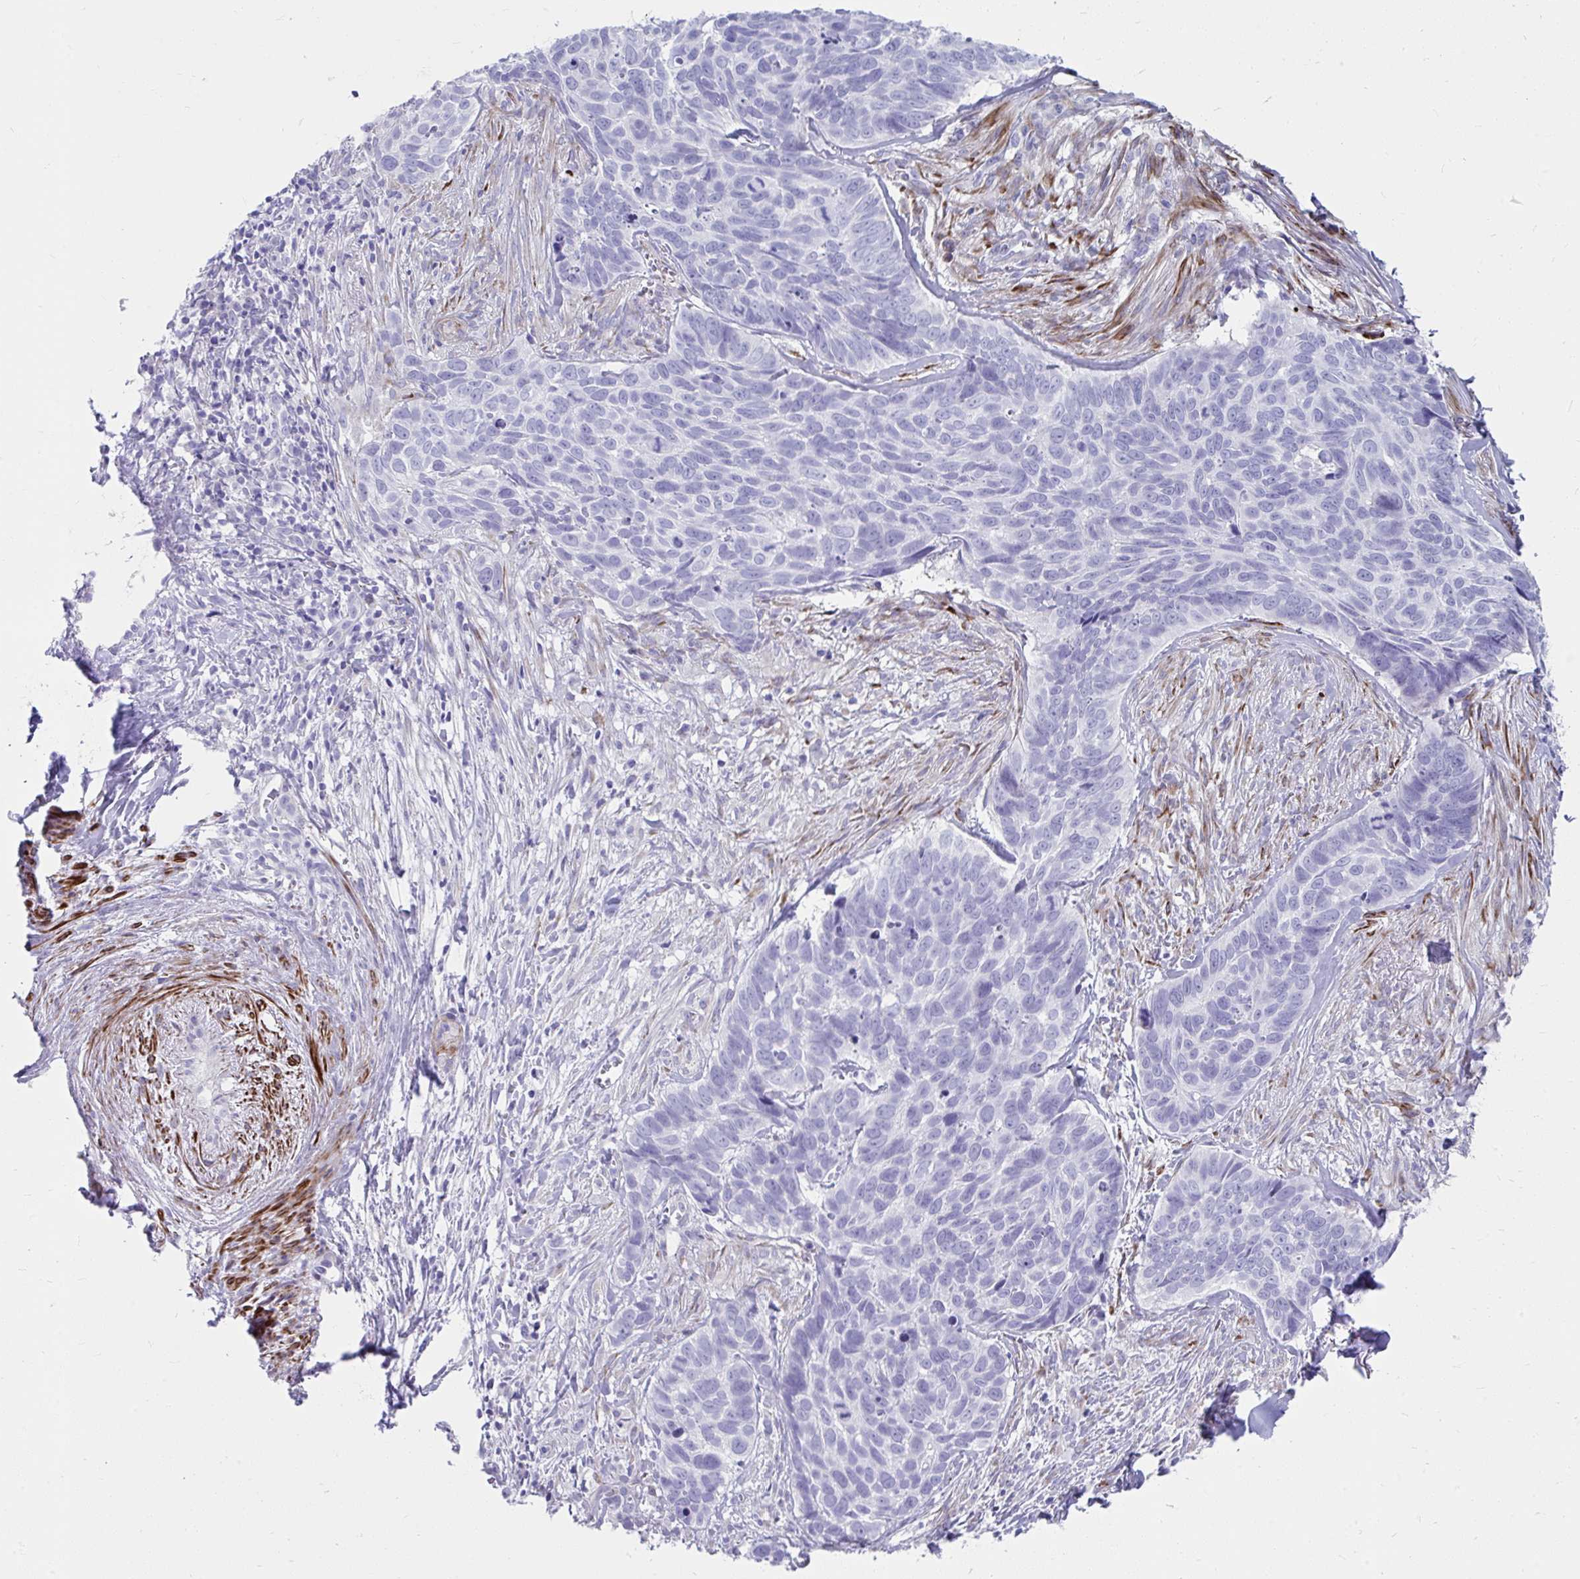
{"staining": {"intensity": "negative", "quantity": "none", "location": "none"}, "tissue": "skin cancer", "cell_type": "Tumor cells", "image_type": "cancer", "snomed": [{"axis": "morphology", "description": "Basal cell carcinoma"}, {"axis": "topography", "description": "Skin"}], "caption": "This is an IHC histopathology image of human basal cell carcinoma (skin). There is no staining in tumor cells.", "gene": "GRXCR2", "patient": {"sex": "female", "age": 82}}